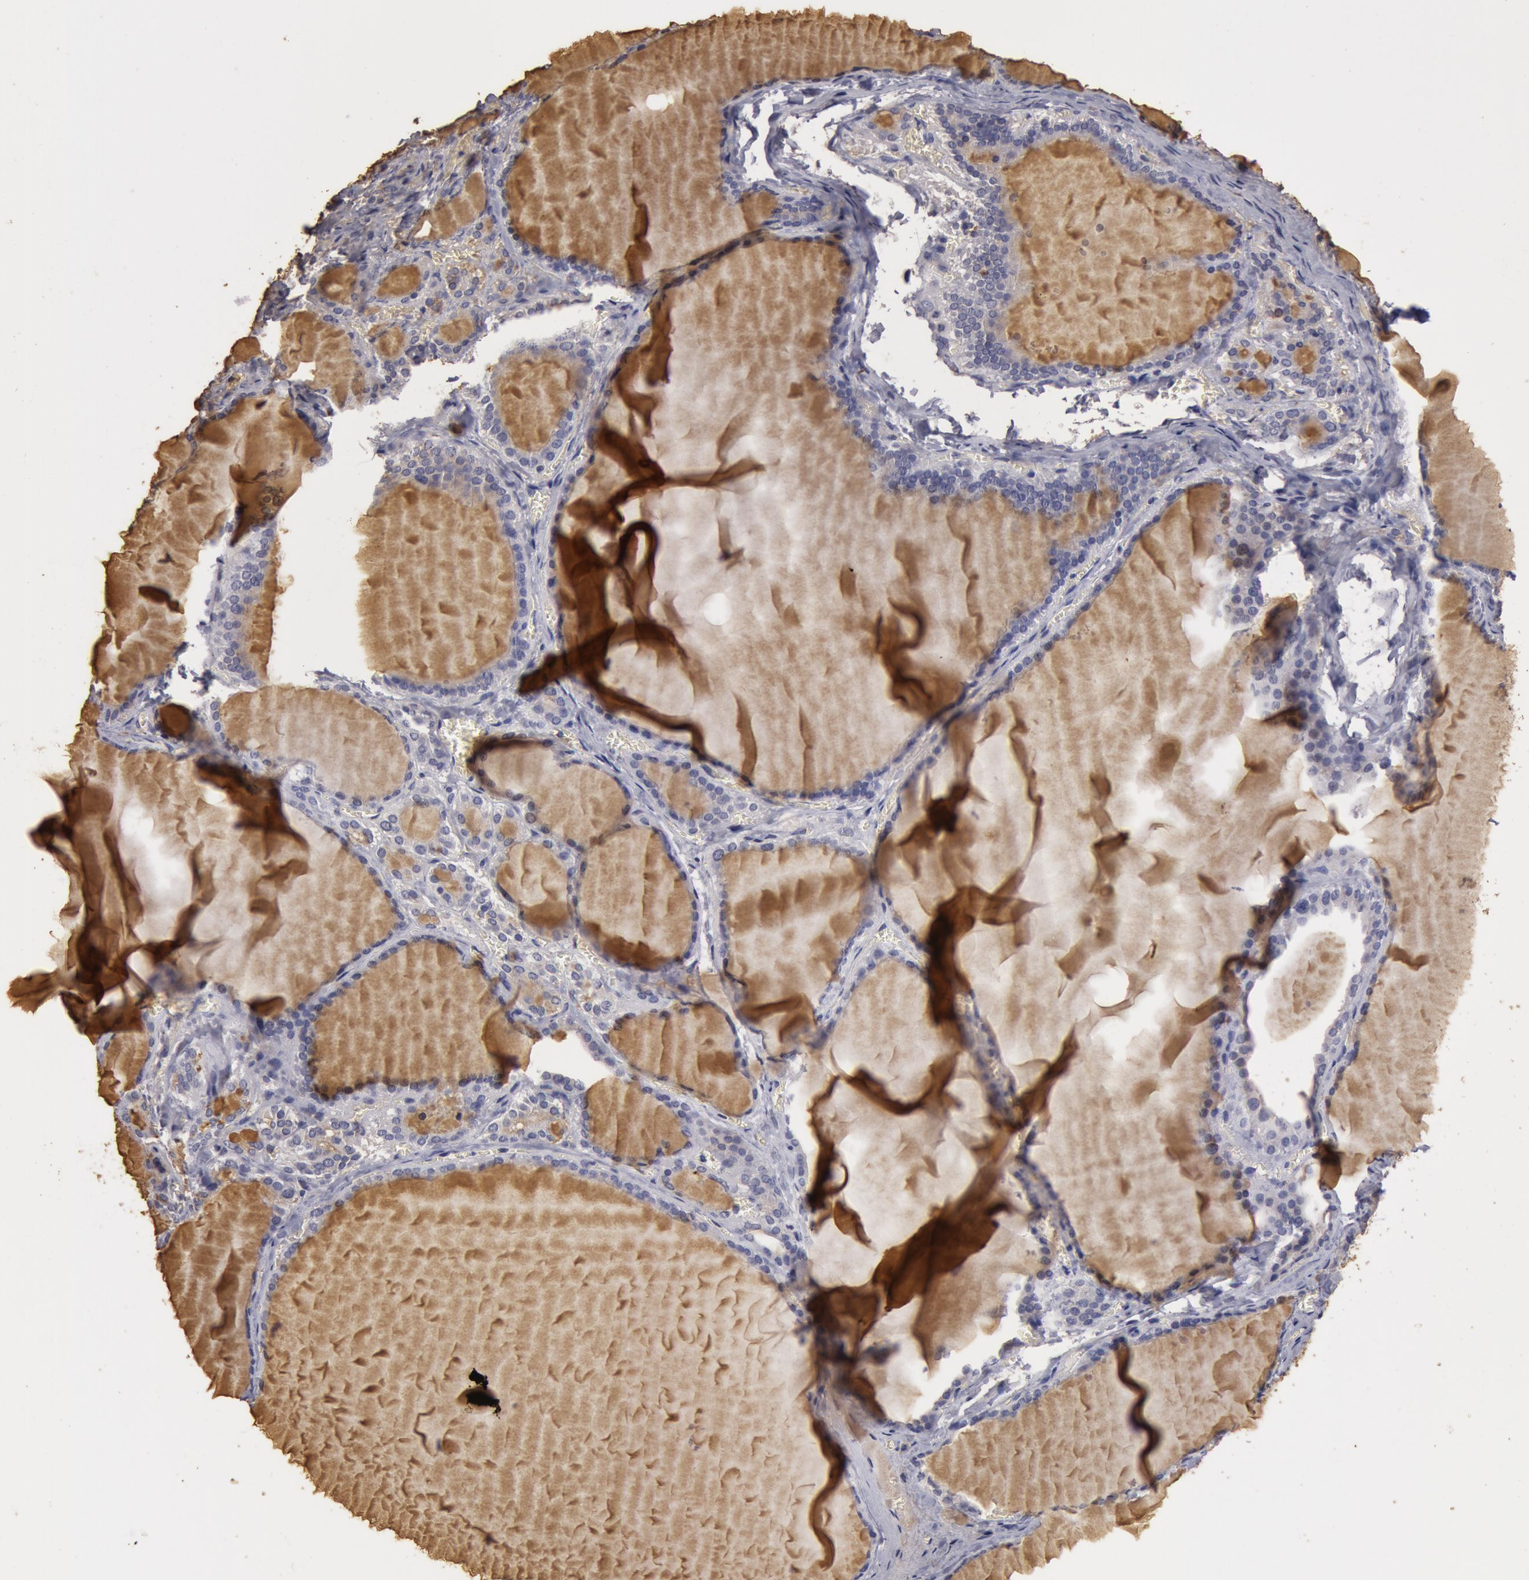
{"staining": {"intensity": "weak", "quantity": "<25%", "location": "cytoplasmic/membranous"}, "tissue": "thyroid gland", "cell_type": "Glandular cells", "image_type": "normal", "snomed": [{"axis": "morphology", "description": "Normal tissue, NOS"}, {"axis": "topography", "description": "Thyroid gland"}], "caption": "Immunohistochemical staining of normal thyroid gland reveals no significant positivity in glandular cells. (Stains: DAB (3,3'-diaminobenzidine) IHC with hematoxylin counter stain, Microscopy: brightfield microscopy at high magnification).", "gene": "NLGN4X", "patient": {"sex": "female", "age": 55}}